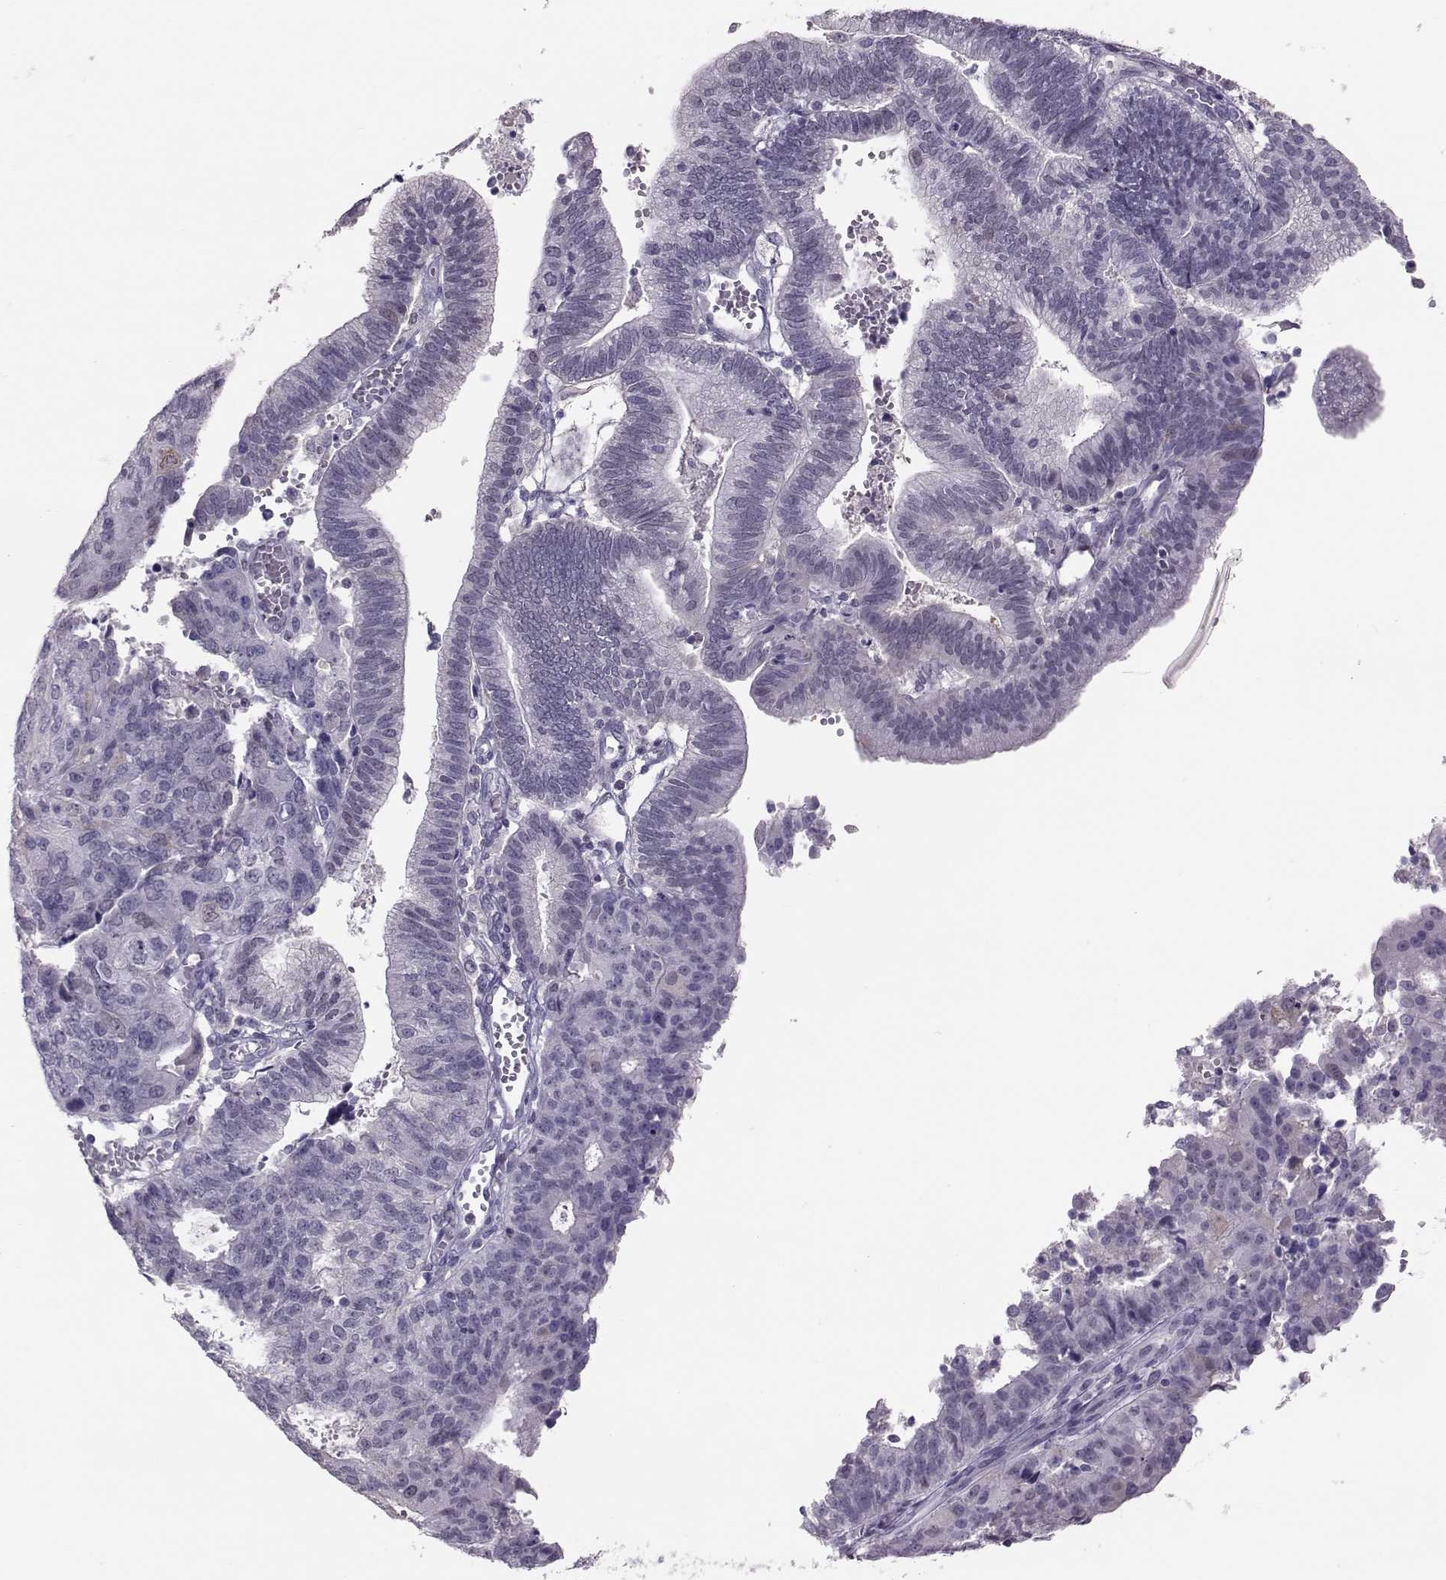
{"staining": {"intensity": "weak", "quantity": "<25%", "location": "cytoplasmic/membranous"}, "tissue": "endometrial cancer", "cell_type": "Tumor cells", "image_type": "cancer", "snomed": [{"axis": "morphology", "description": "Adenocarcinoma, NOS"}, {"axis": "topography", "description": "Endometrium"}], "caption": "This is an immunohistochemistry (IHC) image of endometrial cancer (adenocarcinoma). There is no expression in tumor cells.", "gene": "DNAAF1", "patient": {"sex": "female", "age": 82}}